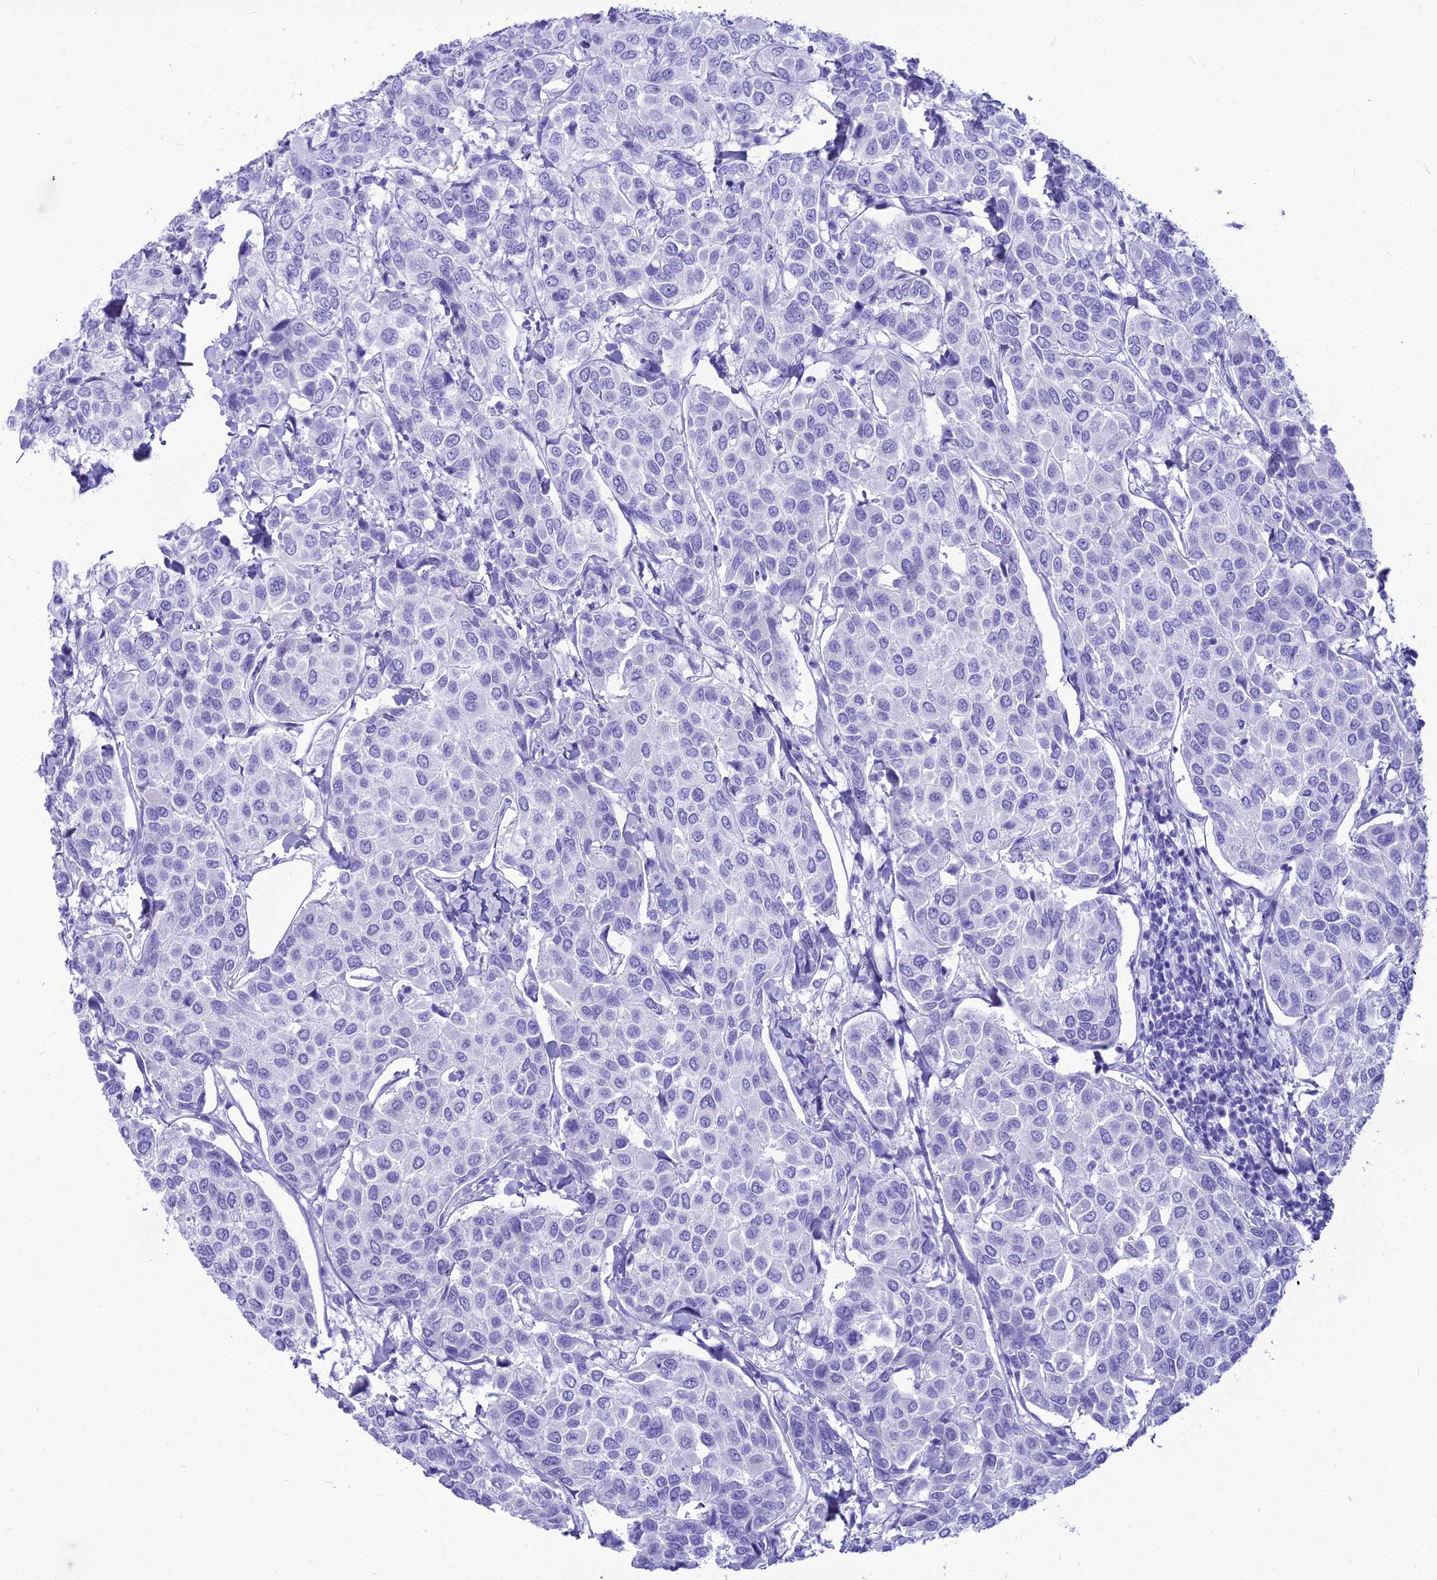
{"staining": {"intensity": "negative", "quantity": "none", "location": "none"}, "tissue": "breast cancer", "cell_type": "Tumor cells", "image_type": "cancer", "snomed": [{"axis": "morphology", "description": "Duct carcinoma"}, {"axis": "topography", "description": "Breast"}], "caption": "An image of human breast intraductal carcinoma is negative for staining in tumor cells.", "gene": "PNMA5", "patient": {"sex": "female", "age": 55}}